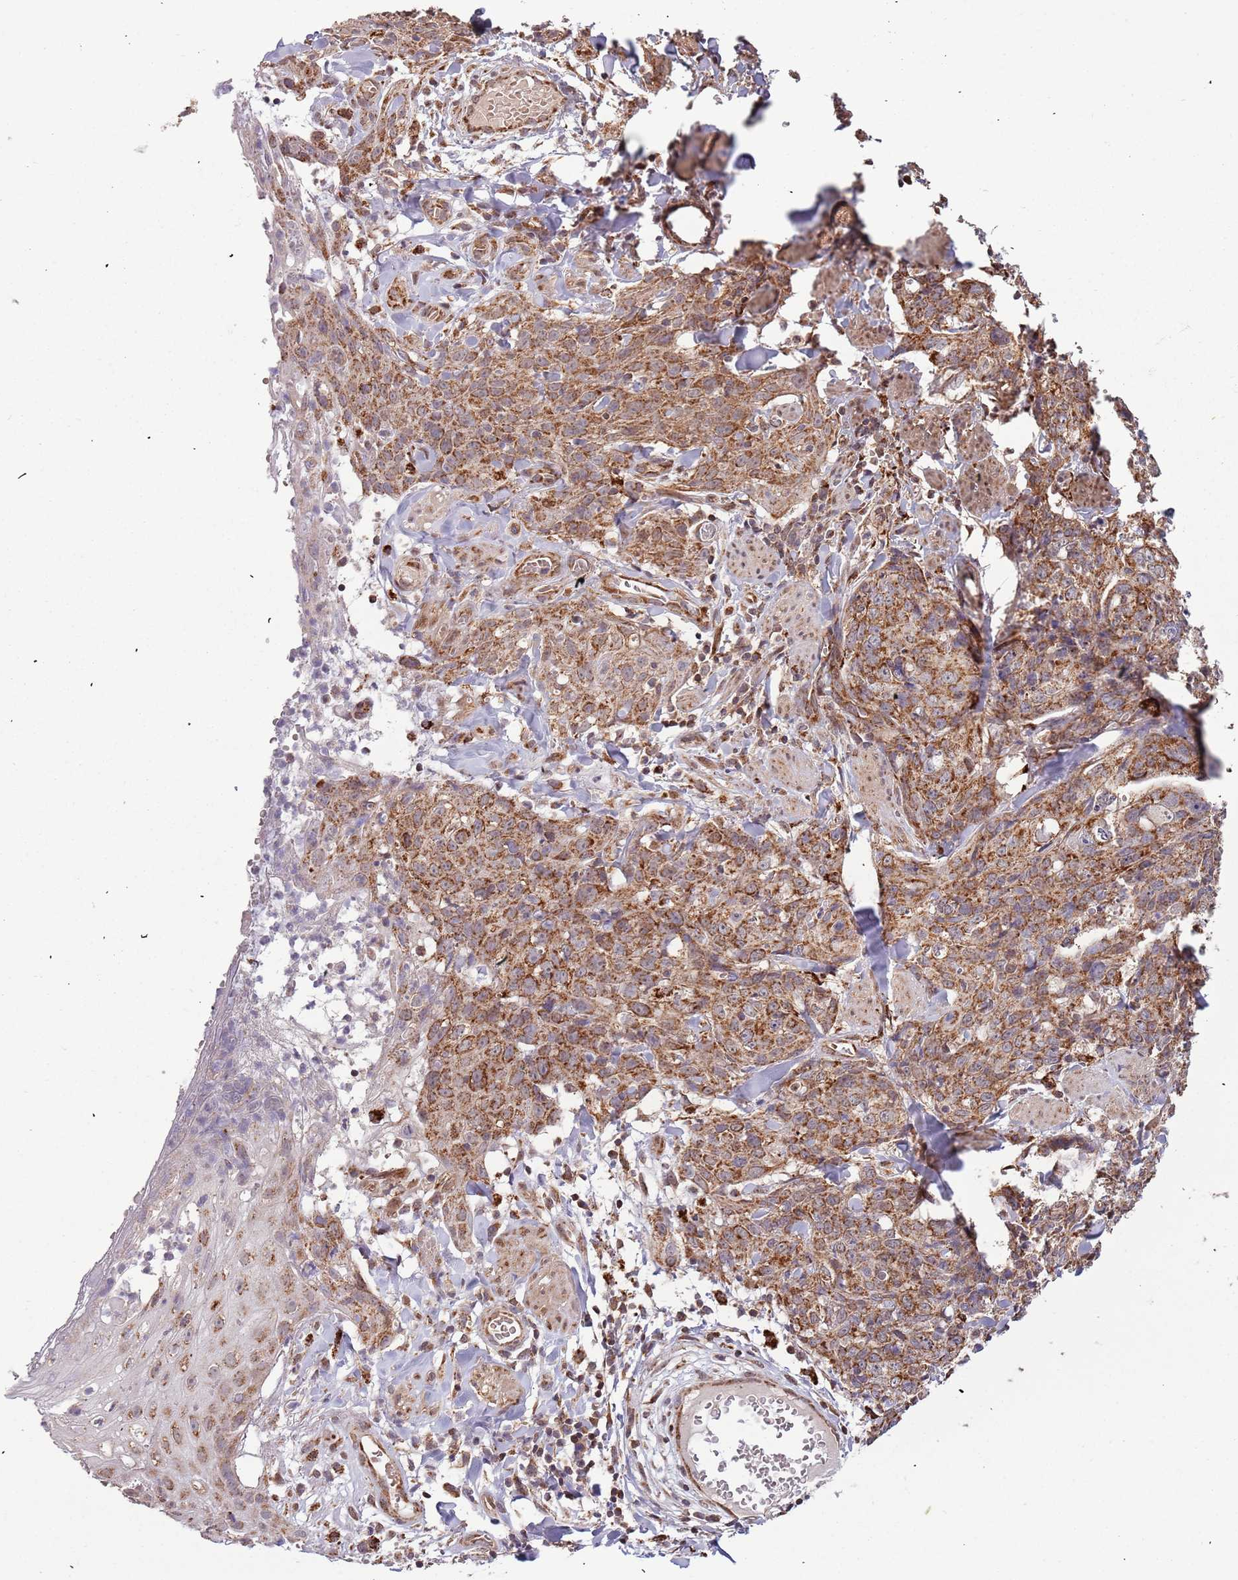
{"staining": {"intensity": "strong", "quantity": ">75%", "location": "cytoplasmic/membranous"}, "tissue": "skin cancer", "cell_type": "Tumor cells", "image_type": "cancer", "snomed": [{"axis": "morphology", "description": "Squamous cell carcinoma, NOS"}, {"axis": "topography", "description": "Skin"}, {"axis": "topography", "description": "Vulva"}], "caption": "Protein expression analysis of skin cancer shows strong cytoplasmic/membranous expression in approximately >75% of tumor cells.", "gene": "IL17RD", "patient": {"sex": "female", "age": 85}}